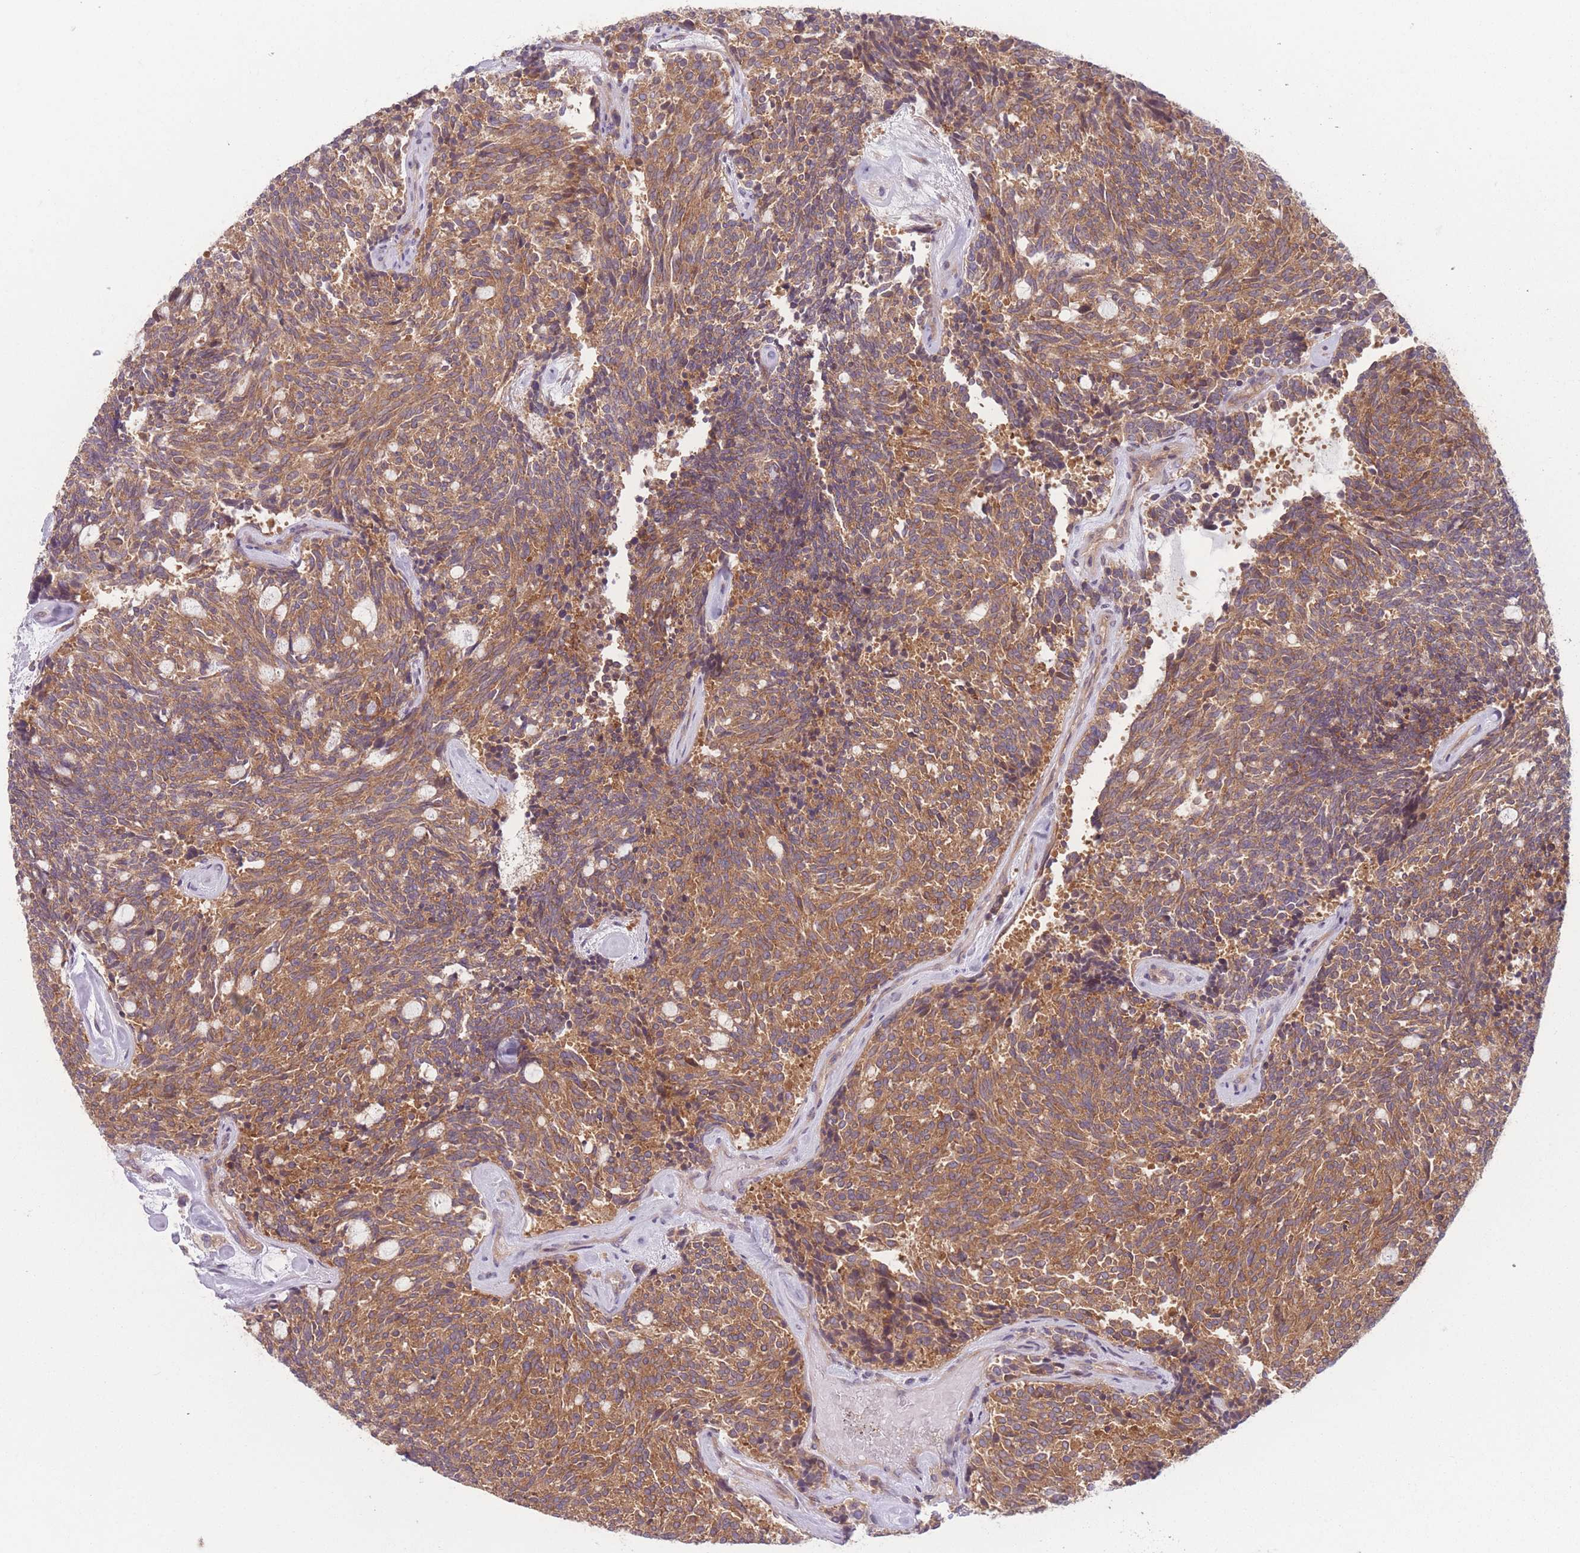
{"staining": {"intensity": "moderate", "quantity": ">75%", "location": "cytoplasmic/membranous"}, "tissue": "carcinoid", "cell_type": "Tumor cells", "image_type": "cancer", "snomed": [{"axis": "morphology", "description": "Carcinoid, malignant, NOS"}, {"axis": "topography", "description": "Pancreas"}], "caption": "Protein analysis of carcinoid (malignant) tissue reveals moderate cytoplasmic/membranous positivity in about >75% of tumor cells.", "gene": "WASHC2A", "patient": {"sex": "female", "age": 54}}